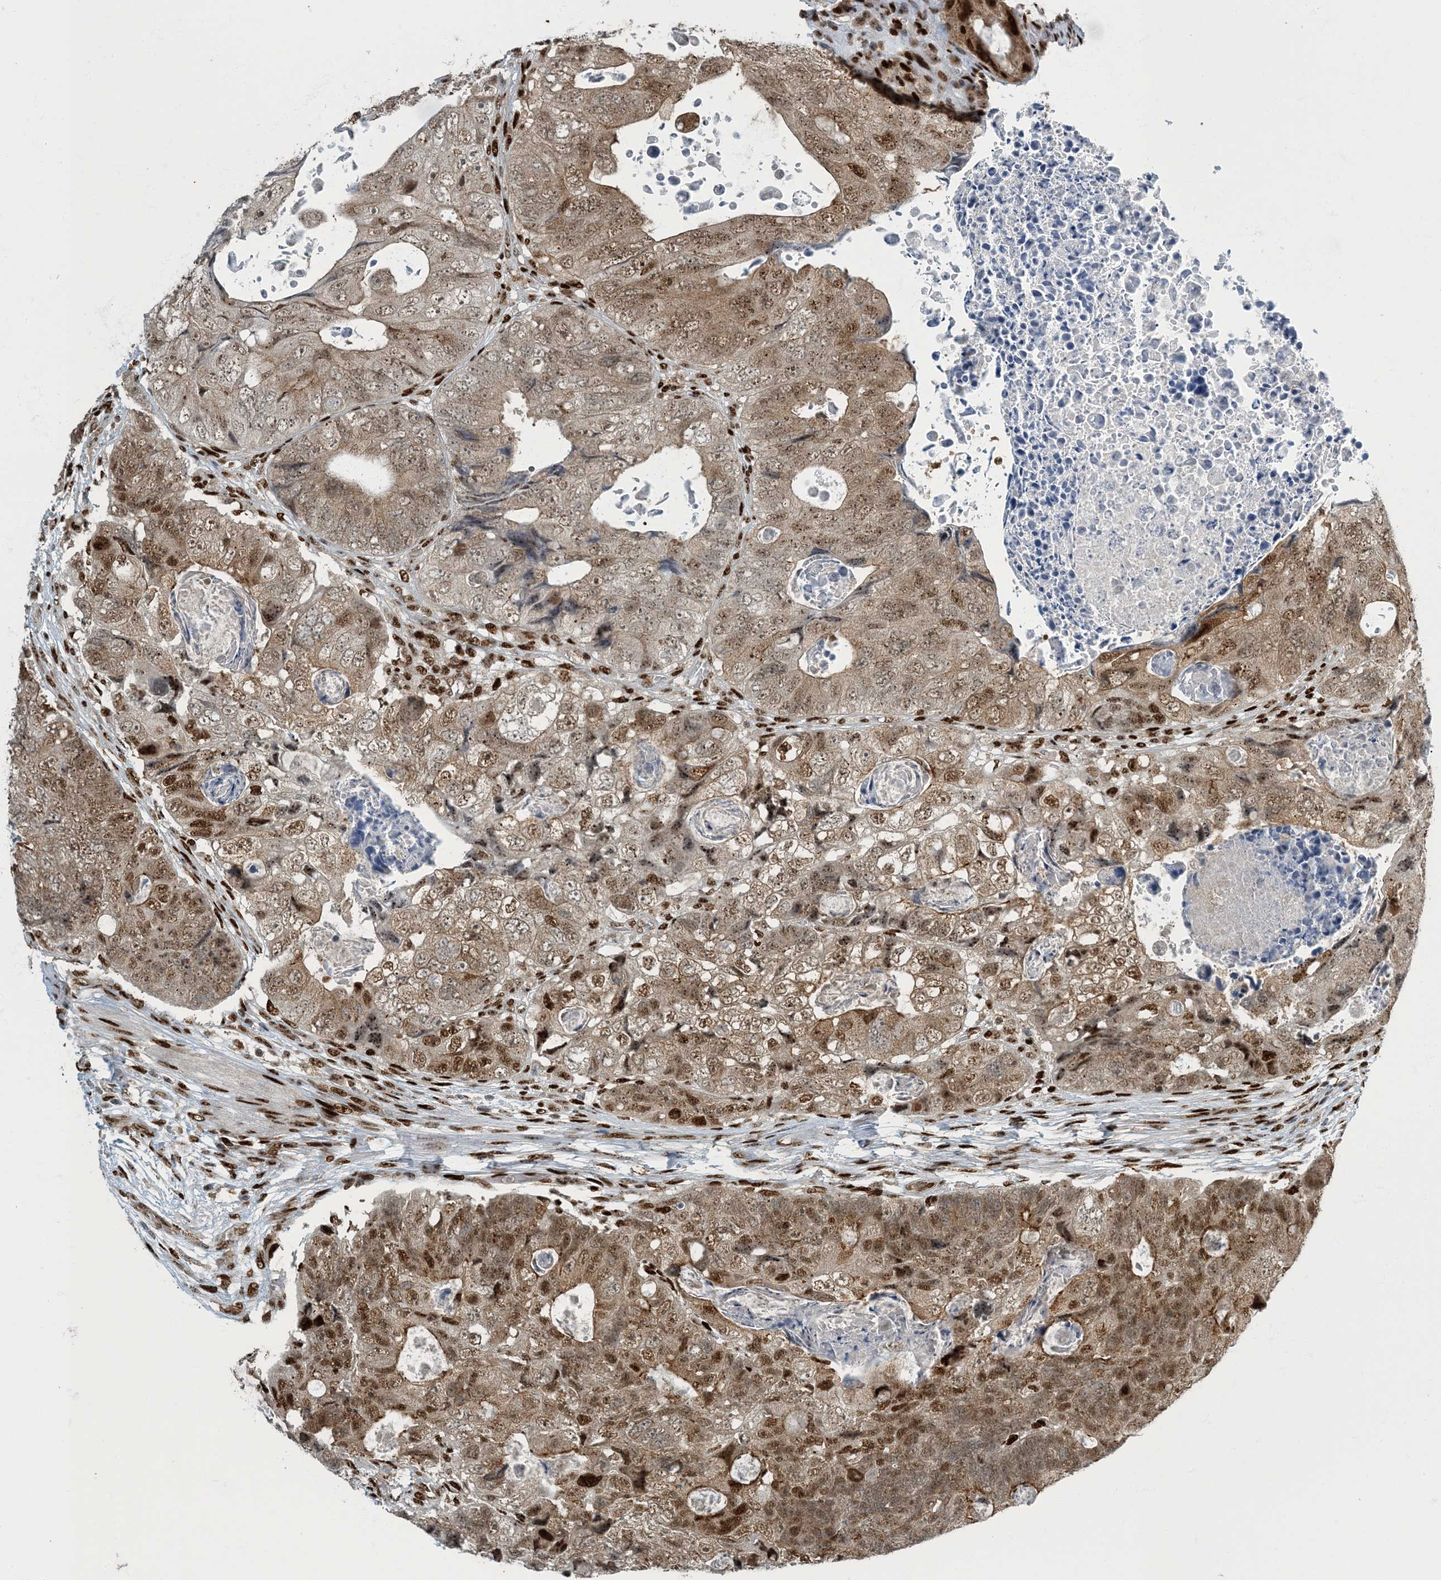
{"staining": {"intensity": "moderate", "quantity": ">75%", "location": "cytoplasmic/membranous,nuclear"}, "tissue": "colorectal cancer", "cell_type": "Tumor cells", "image_type": "cancer", "snomed": [{"axis": "morphology", "description": "Adenocarcinoma, NOS"}, {"axis": "topography", "description": "Rectum"}], "caption": "Moderate cytoplasmic/membranous and nuclear staining is identified in approximately >75% of tumor cells in colorectal adenocarcinoma. The protein of interest is stained brown, and the nuclei are stained in blue (DAB (3,3'-diaminobenzidine) IHC with brightfield microscopy, high magnification).", "gene": "MBD1", "patient": {"sex": "male", "age": 59}}